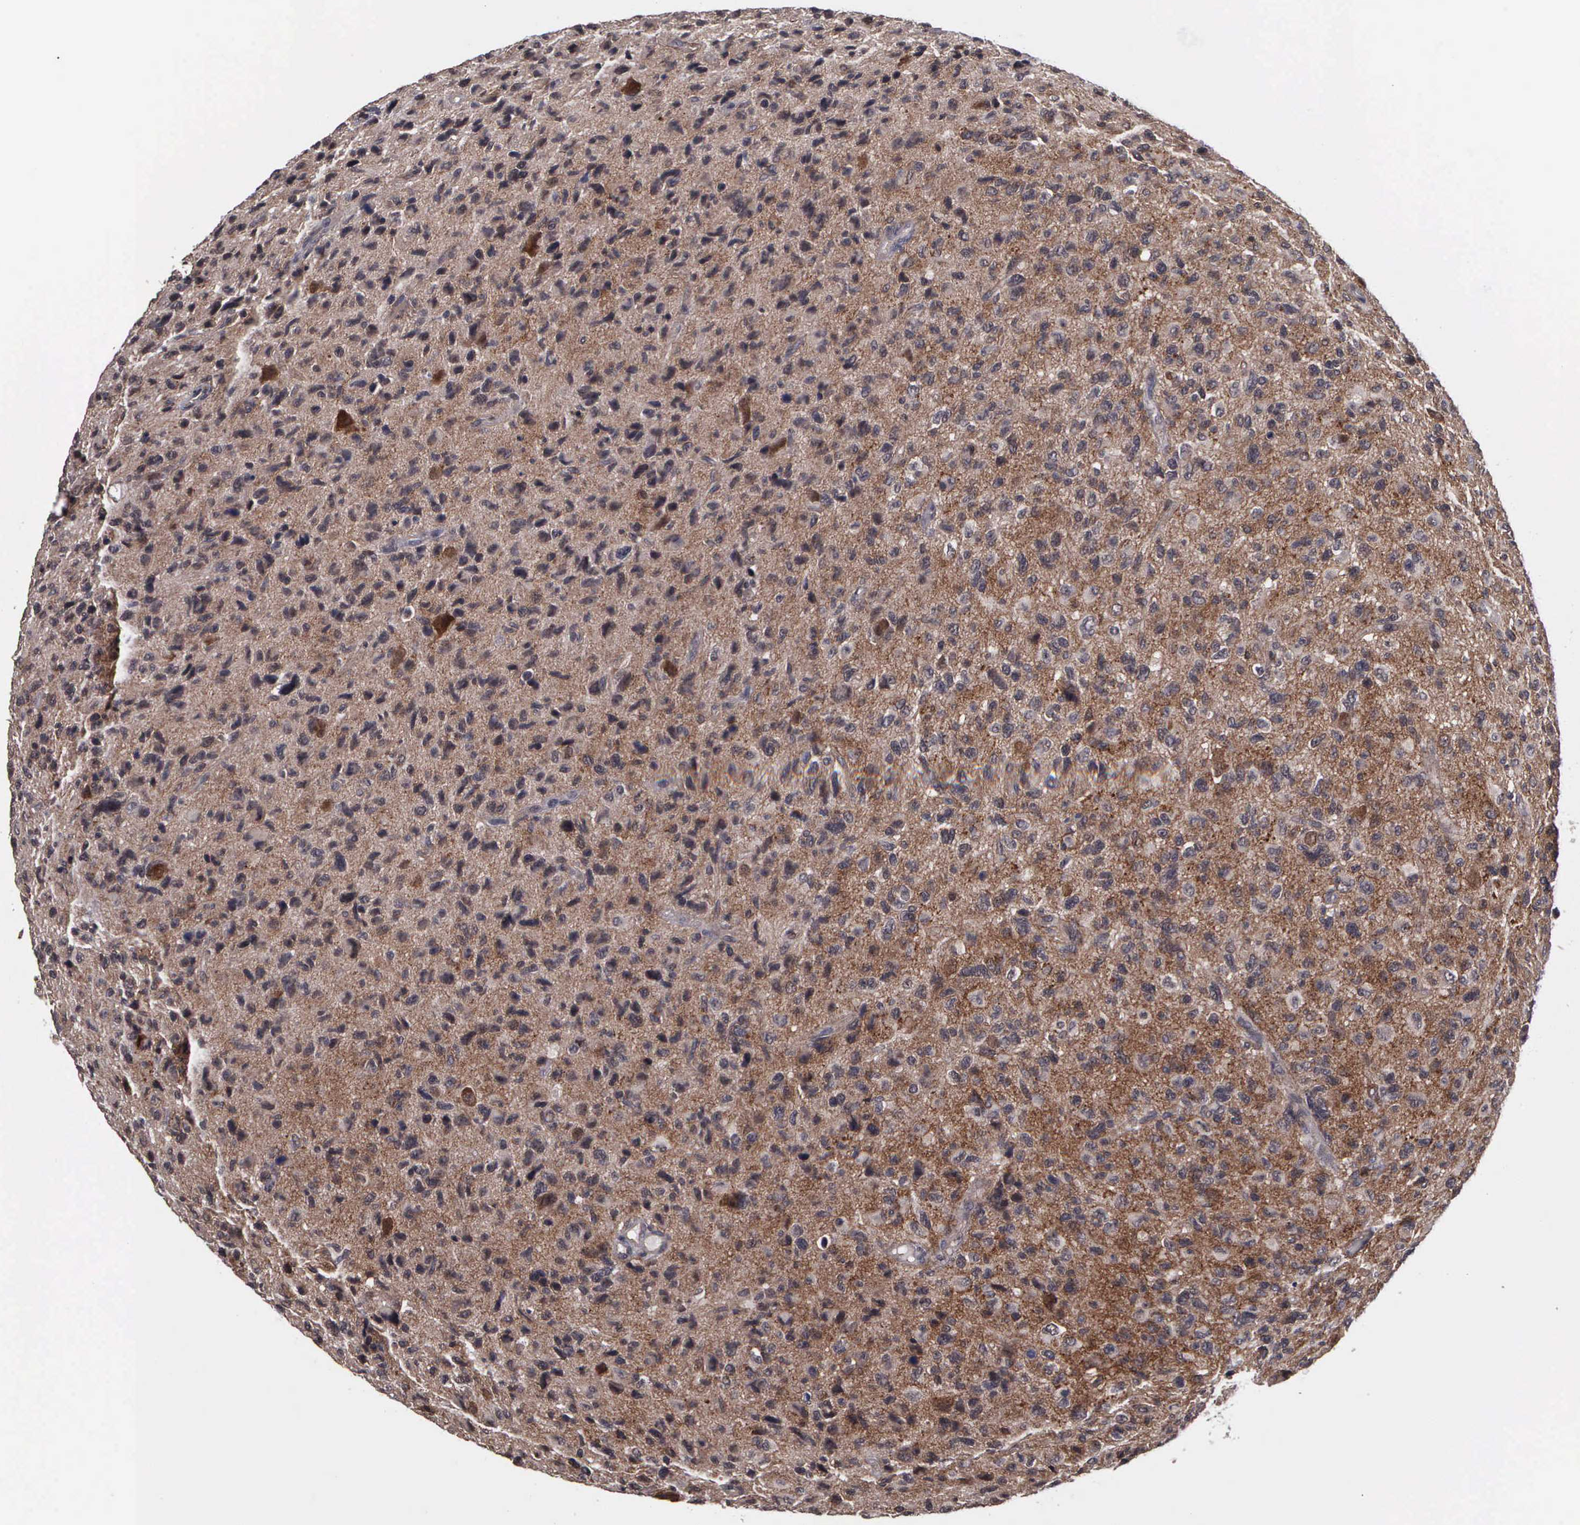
{"staining": {"intensity": "moderate", "quantity": "25%-75%", "location": "cytoplasmic/membranous"}, "tissue": "glioma", "cell_type": "Tumor cells", "image_type": "cancer", "snomed": [{"axis": "morphology", "description": "Glioma, malignant, High grade"}, {"axis": "topography", "description": "Brain"}], "caption": "Immunohistochemistry photomicrograph of human glioma stained for a protein (brown), which displays medium levels of moderate cytoplasmic/membranous staining in approximately 25%-75% of tumor cells.", "gene": "MAP3K9", "patient": {"sex": "female", "age": 60}}